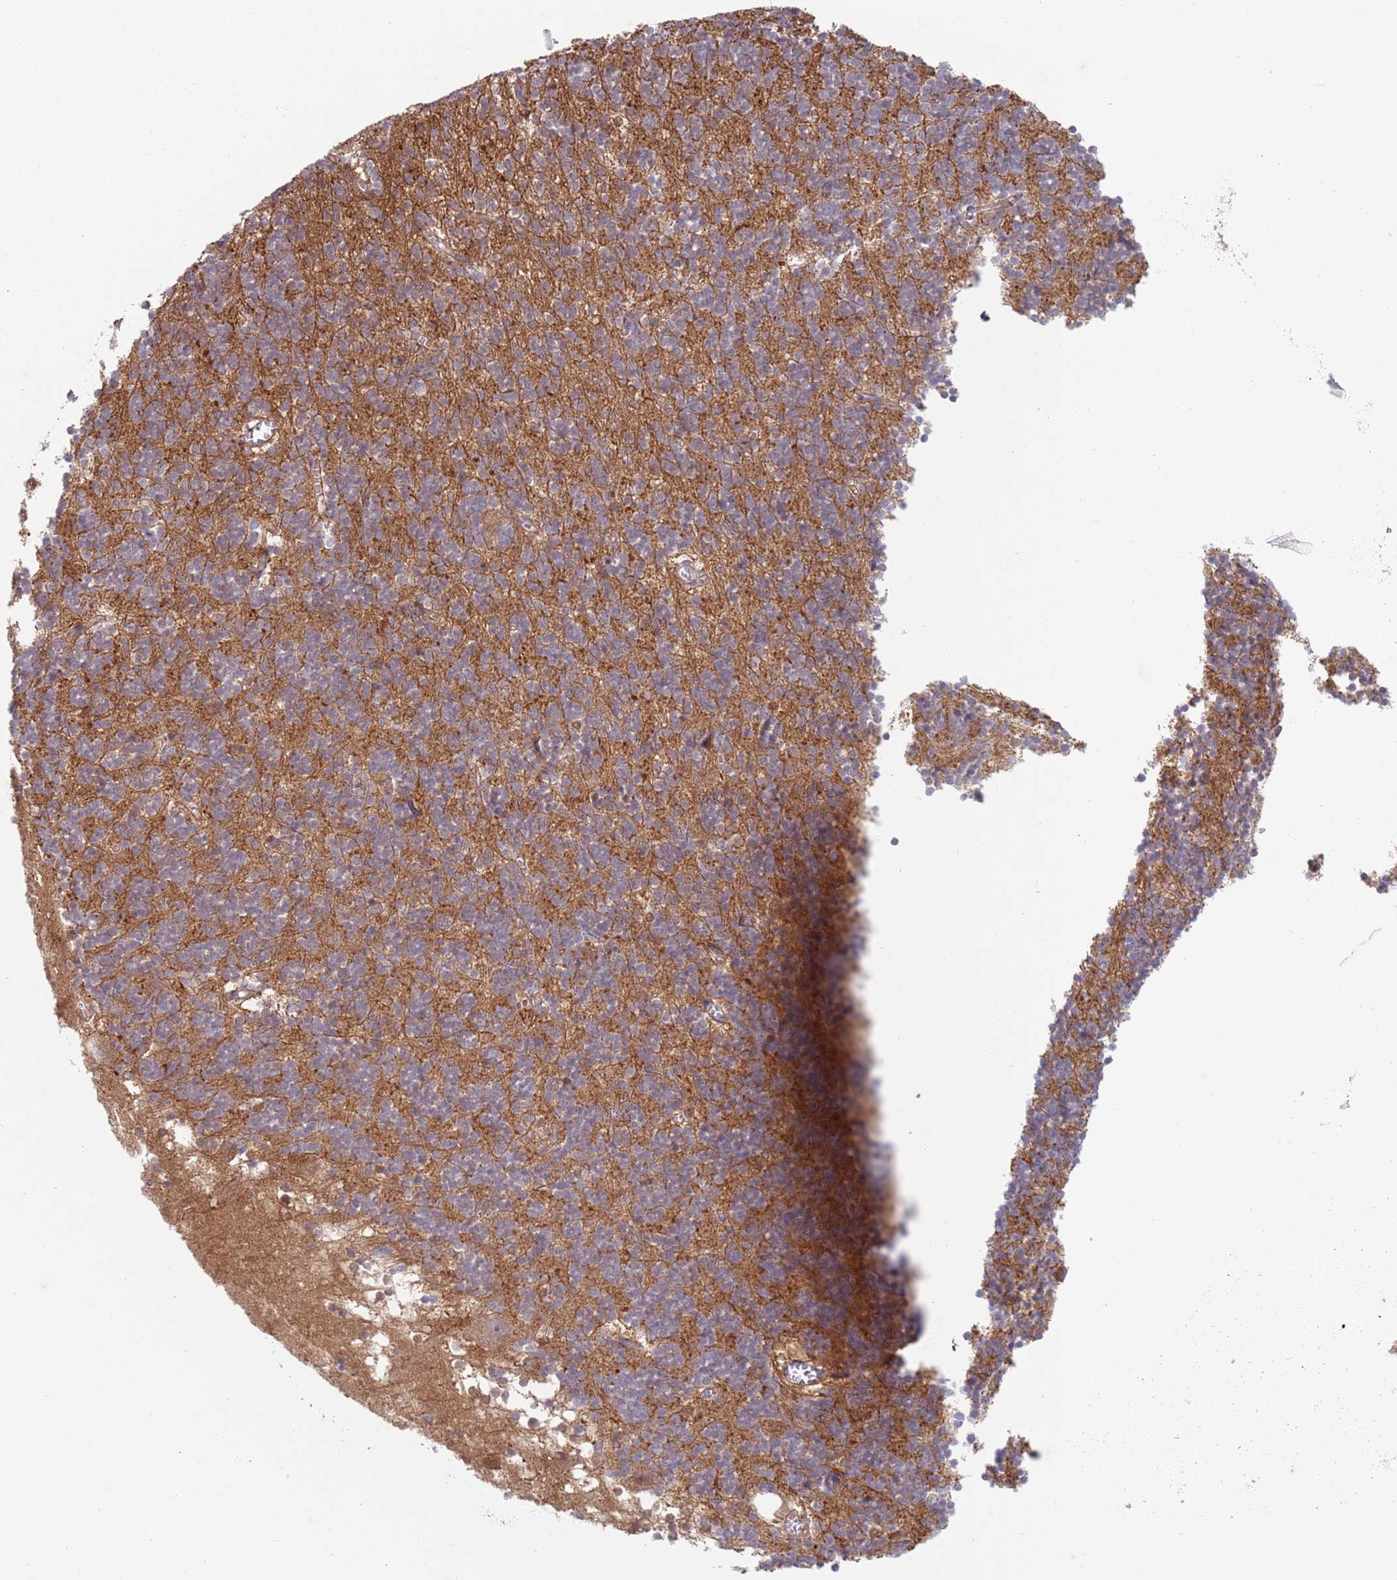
{"staining": {"intensity": "weak", "quantity": "<25%", "location": "cytoplasmic/membranous"}, "tissue": "cerebellum", "cell_type": "Cells in granular layer", "image_type": "normal", "snomed": [{"axis": "morphology", "description": "Normal tissue, NOS"}, {"axis": "topography", "description": "Cerebellum"}], "caption": "A photomicrograph of cerebellum stained for a protein reveals no brown staining in cells in granular layer. (DAB (3,3'-diaminobenzidine) immunohistochemistry (IHC), high magnification).", "gene": "ZMYM5", "patient": {"sex": "male", "age": 54}}